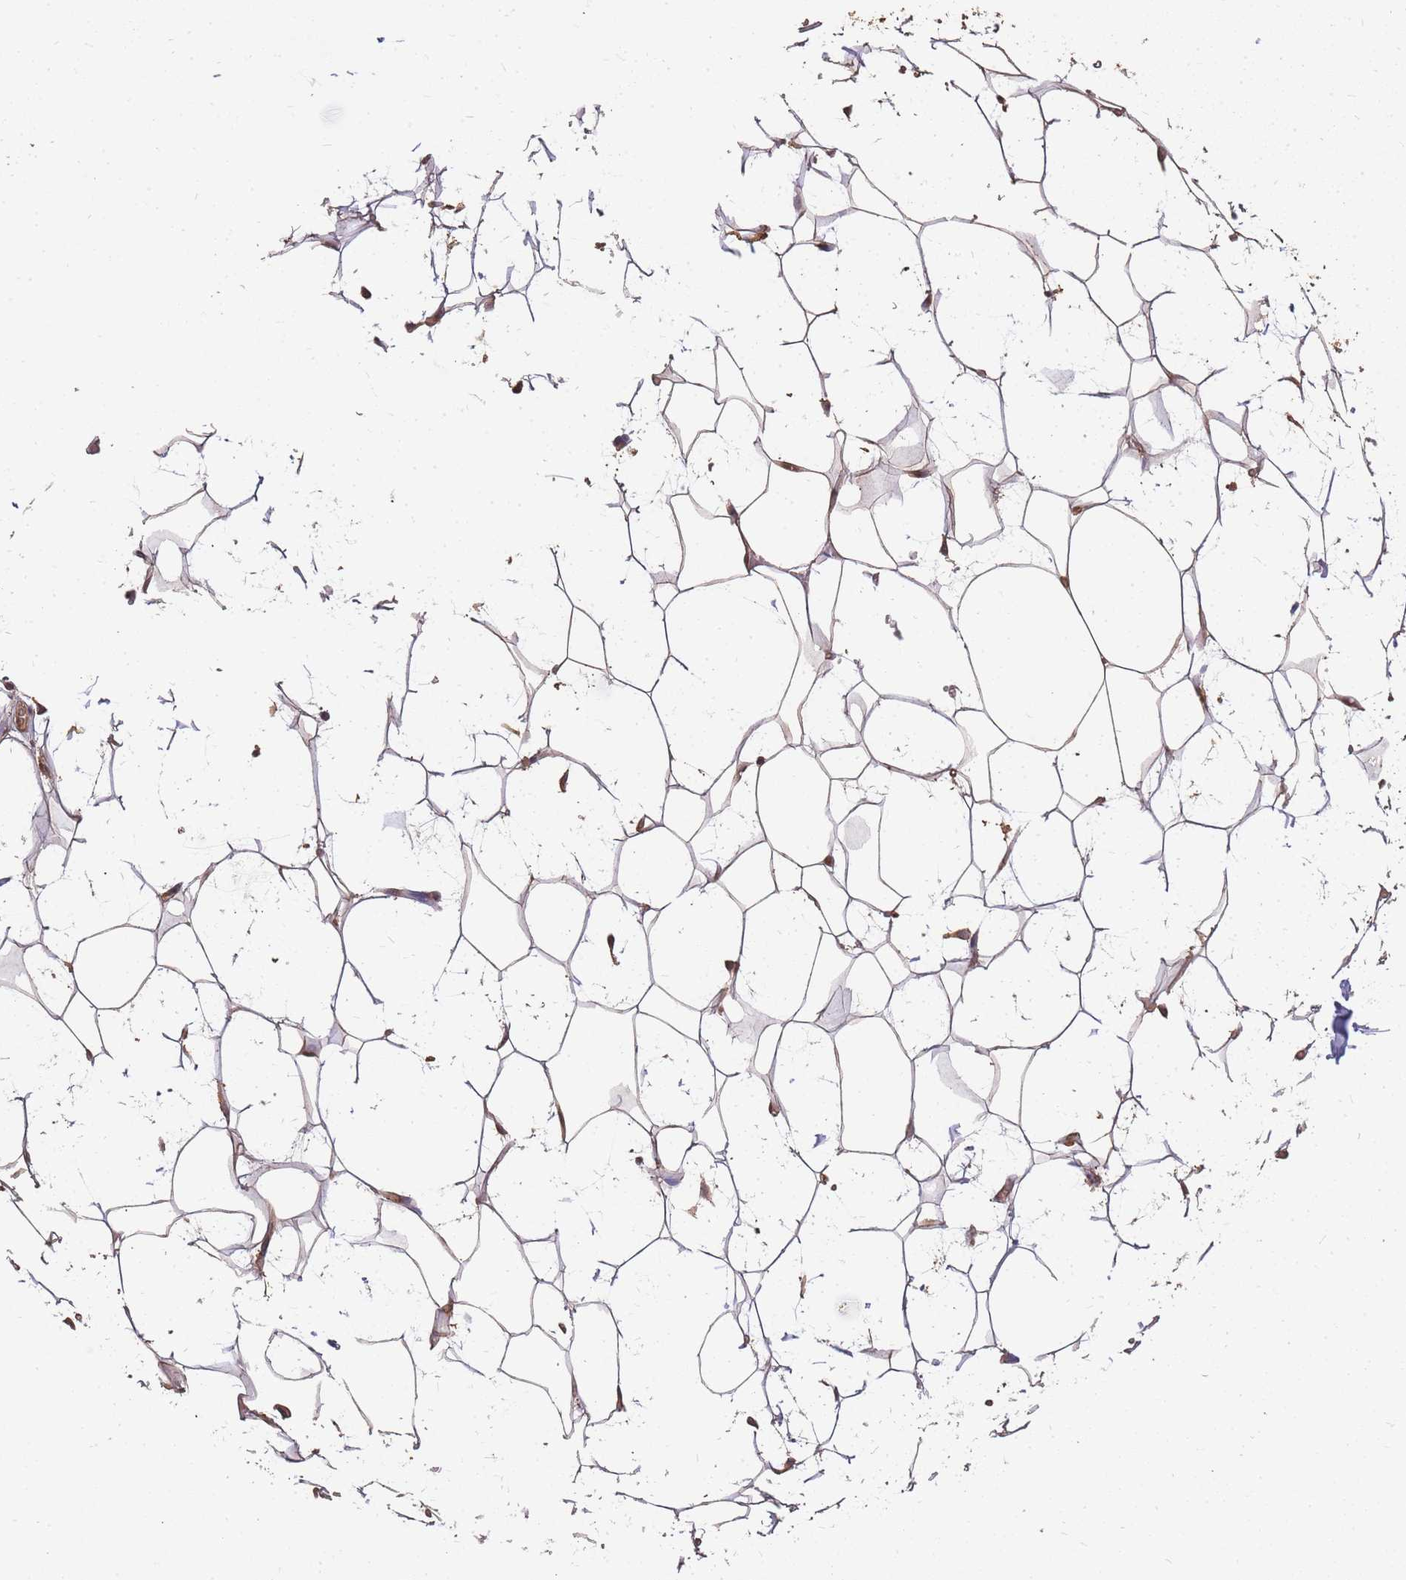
{"staining": {"intensity": "moderate", "quantity": ">75%", "location": "nuclear"}, "tissue": "adipose tissue", "cell_type": "Adipocytes", "image_type": "normal", "snomed": [{"axis": "morphology", "description": "Normal tissue, NOS"}, {"axis": "topography", "description": "Breast"}], "caption": "An immunohistochemistry (IHC) image of normal tissue is shown. Protein staining in brown highlights moderate nuclear positivity in adipose tissue within adipocytes. Ihc stains the protein of interest in brown and the nuclei are stained blue.", "gene": "CDKN2AIPNL", "patient": {"sex": "female", "age": 26}}